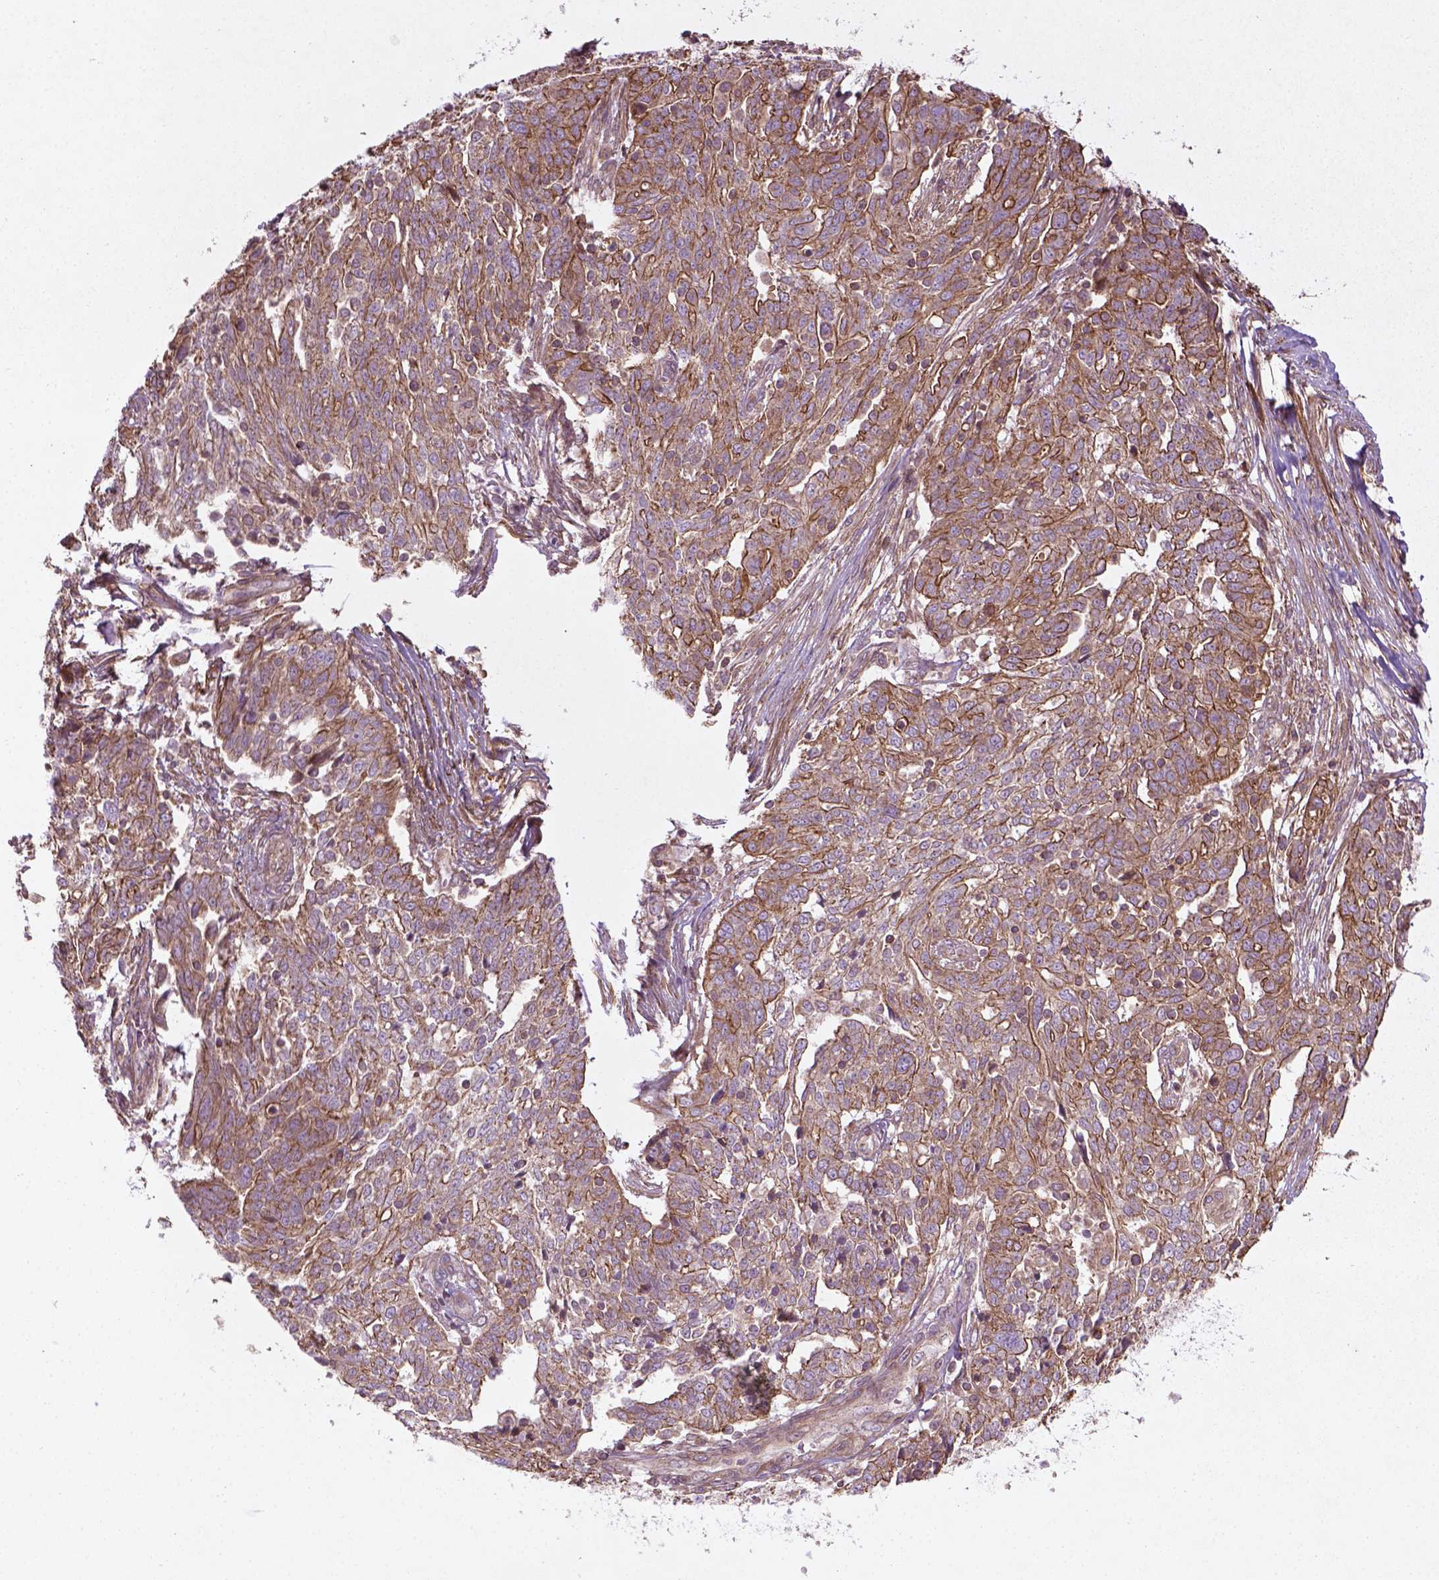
{"staining": {"intensity": "moderate", "quantity": ">75%", "location": "cytoplasmic/membranous"}, "tissue": "ovarian cancer", "cell_type": "Tumor cells", "image_type": "cancer", "snomed": [{"axis": "morphology", "description": "Cystadenocarcinoma, serous, NOS"}, {"axis": "topography", "description": "Ovary"}], "caption": "Immunohistochemical staining of human serous cystadenocarcinoma (ovarian) reveals medium levels of moderate cytoplasmic/membranous protein expression in about >75% of tumor cells. (Brightfield microscopy of DAB IHC at high magnification).", "gene": "TCHP", "patient": {"sex": "female", "age": 67}}